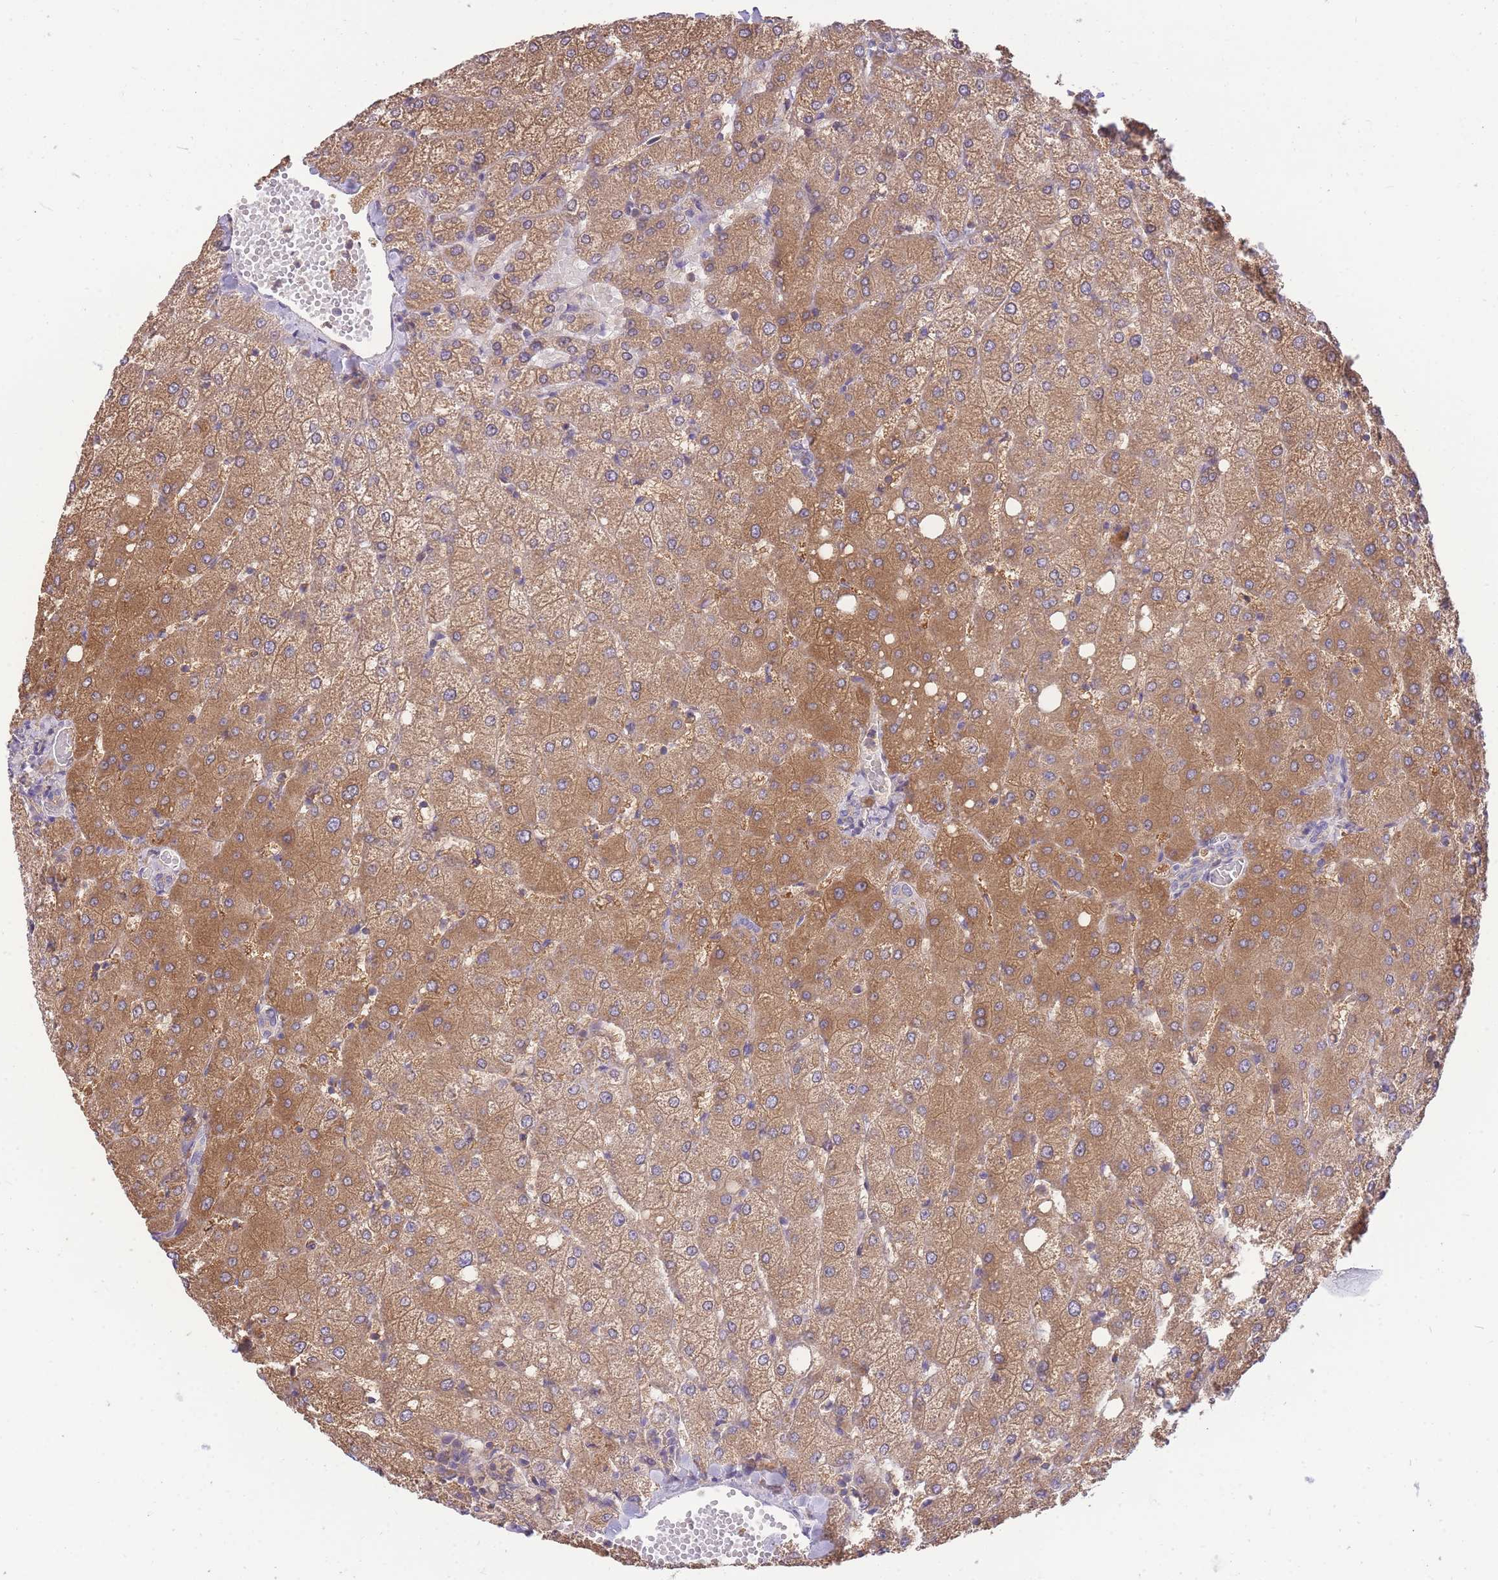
{"staining": {"intensity": "weak", "quantity": "25%-75%", "location": "cytoplasmic/membranous"}, "tissue": "liver", "cell_type": "Cholangiocytes", "image_type": "normal", "snomed": [{"axis": "morphology", "description": "Normal tissue, NOS"}, {"axis": "topography", "description": "Liver"}], "caption": "Immunohistochemical staining of unremarkable liver displays low levels of weak cytoplasmic/membranous expression in about 25%-75% of cholangiocytes.", "gene": "OR5T1", "patient": {"sex": "female", "age": 54}}